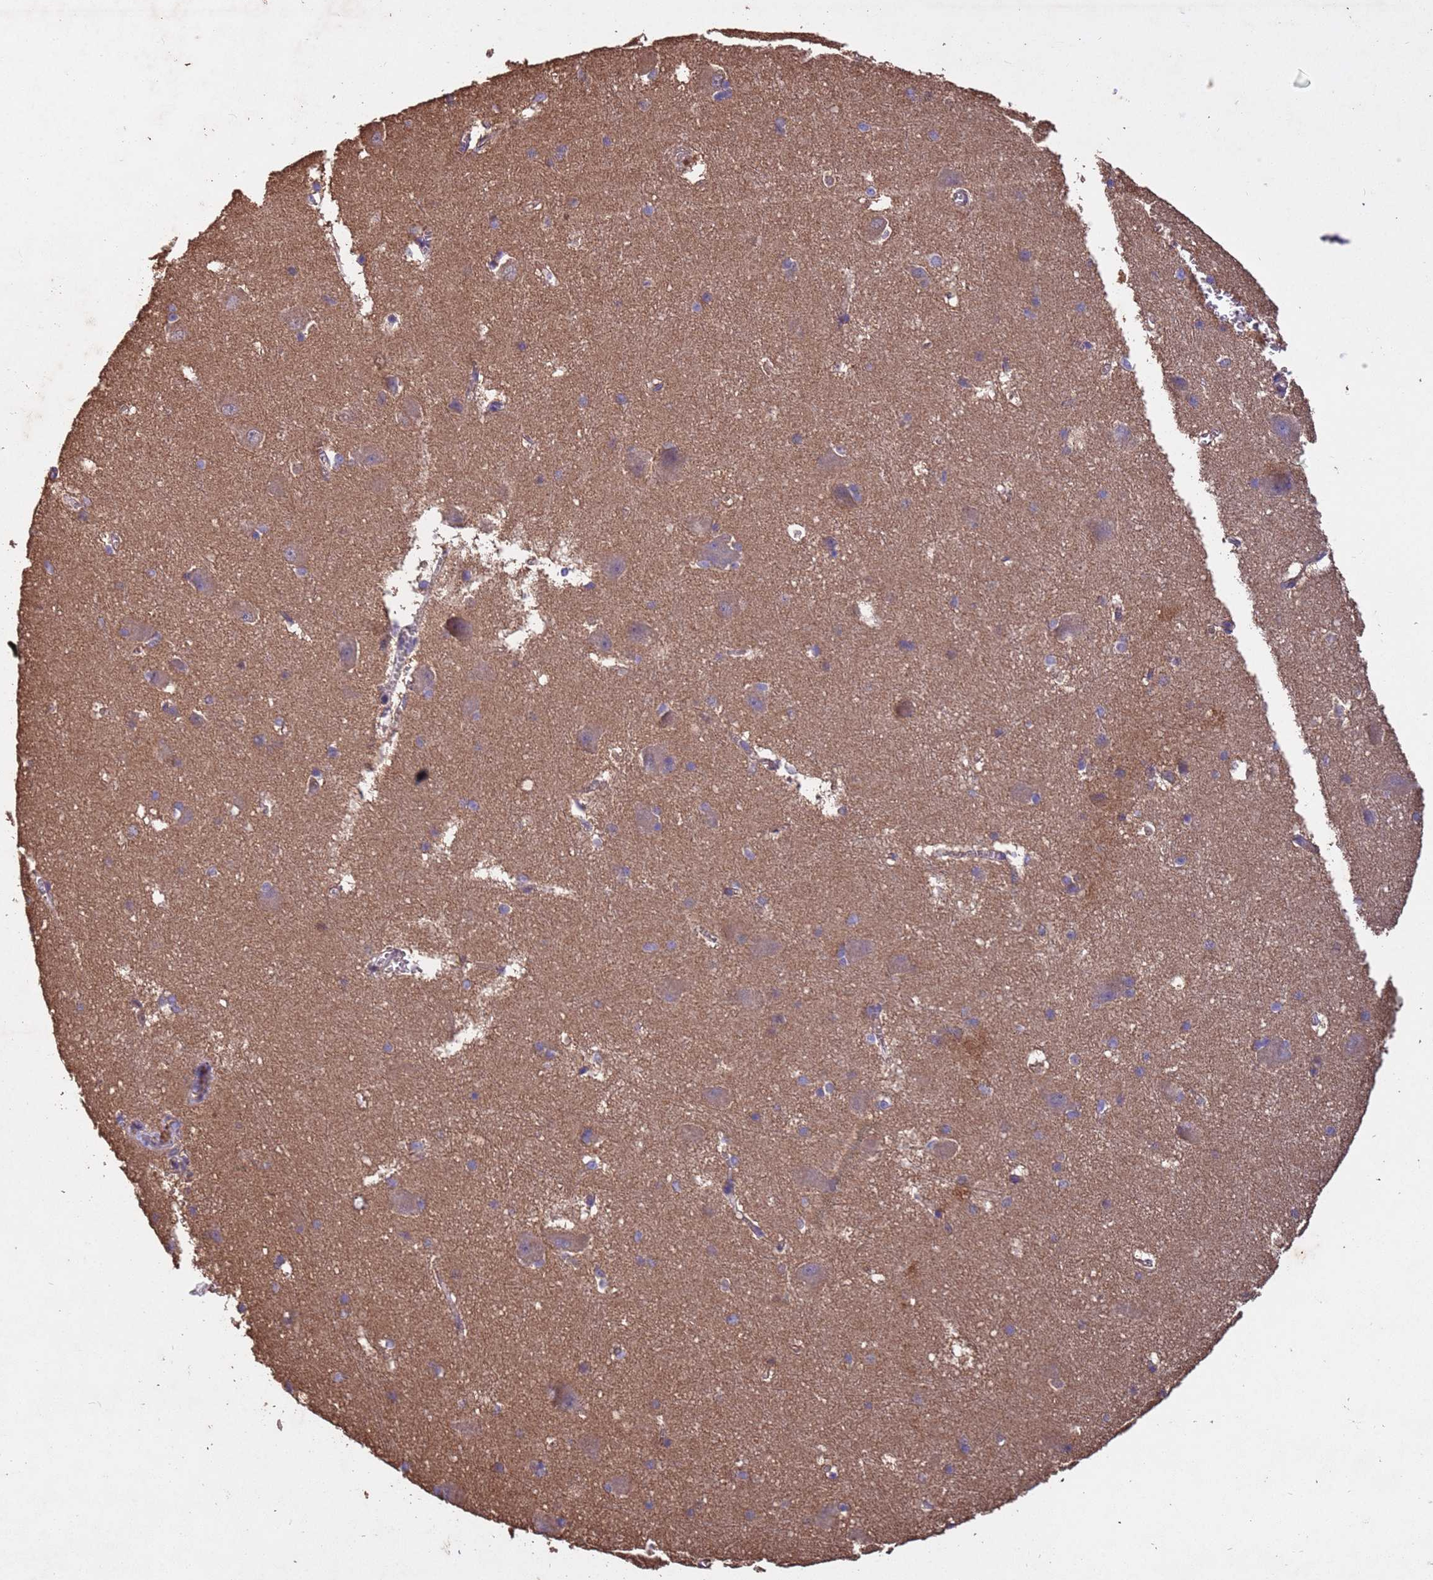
{"staining": {"intensity": "negative", "quantity": "none", "location": "none"}, "tissue": "caudate", "cell_type": "Glial cells", "image_type": "normal", "snomed": [{"axis": "morphology", "description": "Normal tissue, NOS"}, {"axis": "topography", "description": "Lateral ventricle wall"}], "caption": "The histopathology image displays no significant expression in glial cells of caudate.", "gene": "MTX3", "patient": {"sex": "male", "age": 37}}